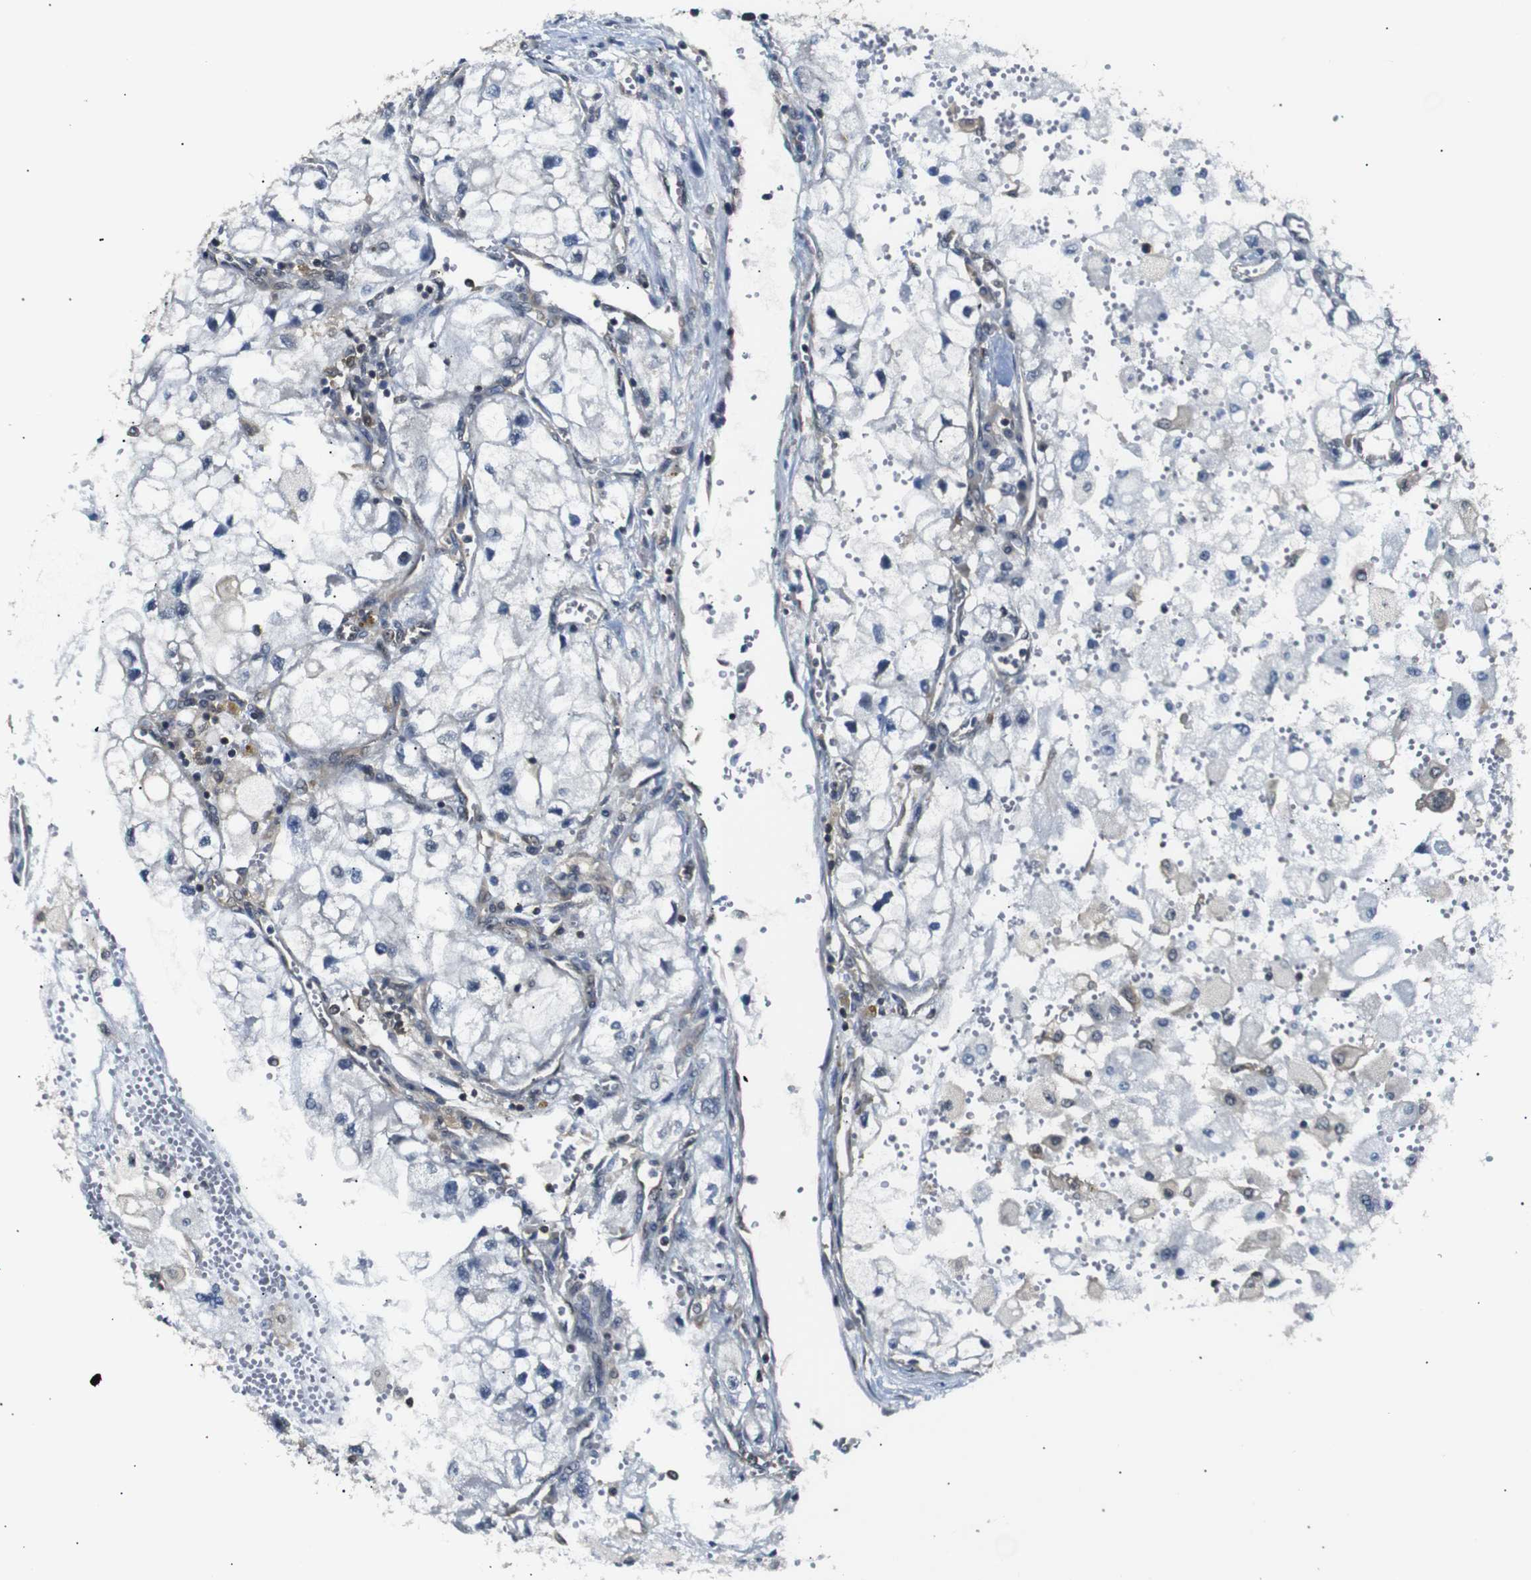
{"staining": {"intensity": "negative", "quantity": "none", "location": "none"}, "tissue": "renal cancer", "cell_type": "Tumor cells", "image_type": "cancer", "snomed": [{"axis": "morphology", "description": "Adenocarcinoma, NOS"}, {"axis": "topography", "description": "Kidney"}], "caption": "This is a histopathology image of immunohistochemistry (IHC) staining of adenocarcinoma (renal), which shows no expression in tumor cells.", "gene": "UBXN1", "patient": {"sex": "female", "age": 70}}